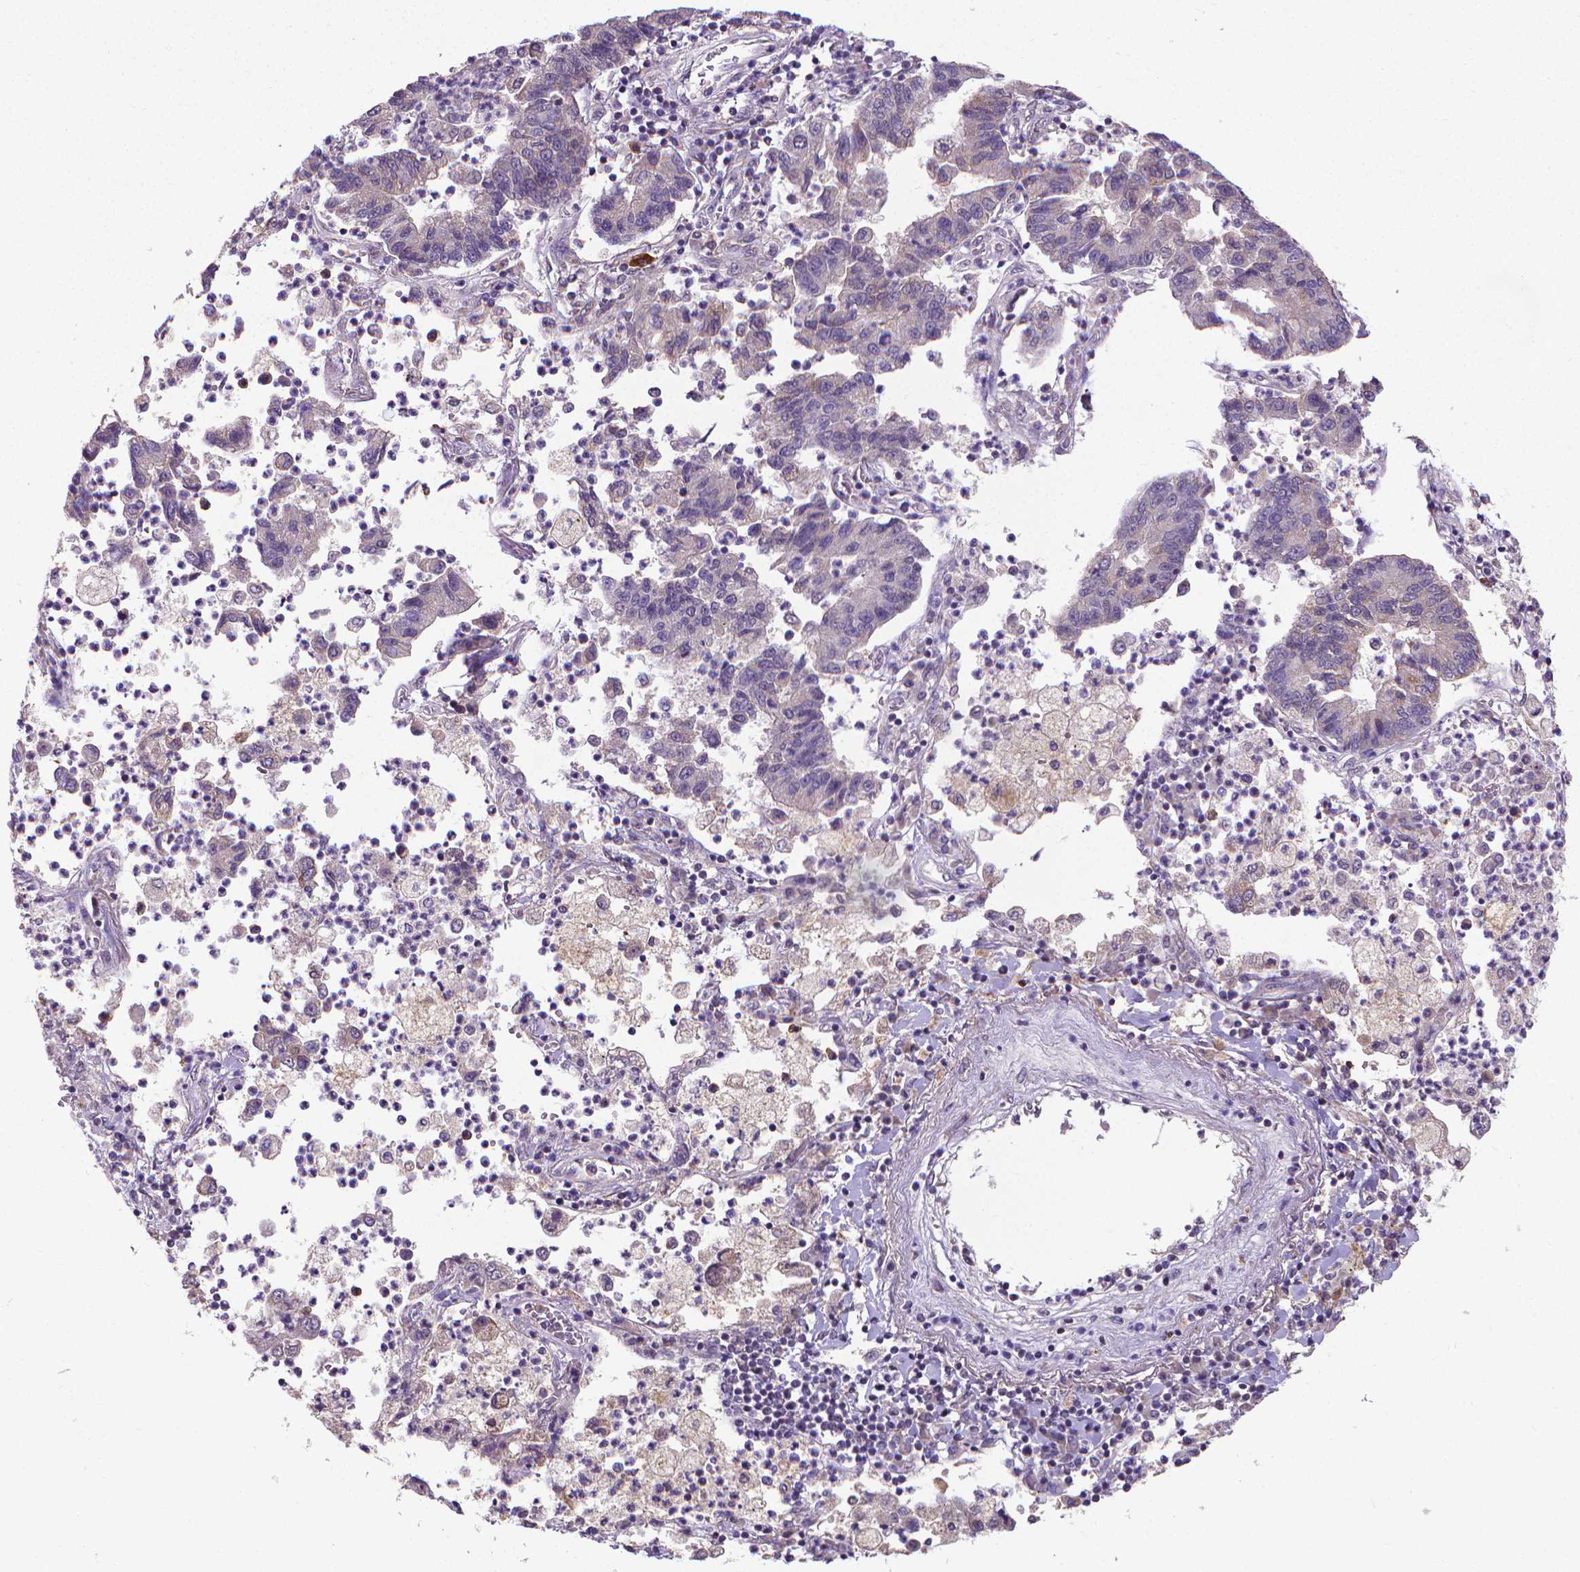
{"staining": {"intensity": "negative", "quantity": "none", "location": "none"}, "tissue": "lung cancer", "cell_type": "Tumor cells", "image_type": "cancer", "snomed": [{"axis": "morphology", "description": "Adenocarcinoma, NOS"}, {"axis": "topography", "description": "Lung"}], "caption": "IHC micrograph of neoplastic tissue: lung adenocarcinoma stained with DAB (3,3'-diaminobenzidine) exhibits no significant protein expression in tumor cells.", "gene": "GPR63", "patient": {"sex": "female", "age": 57}}